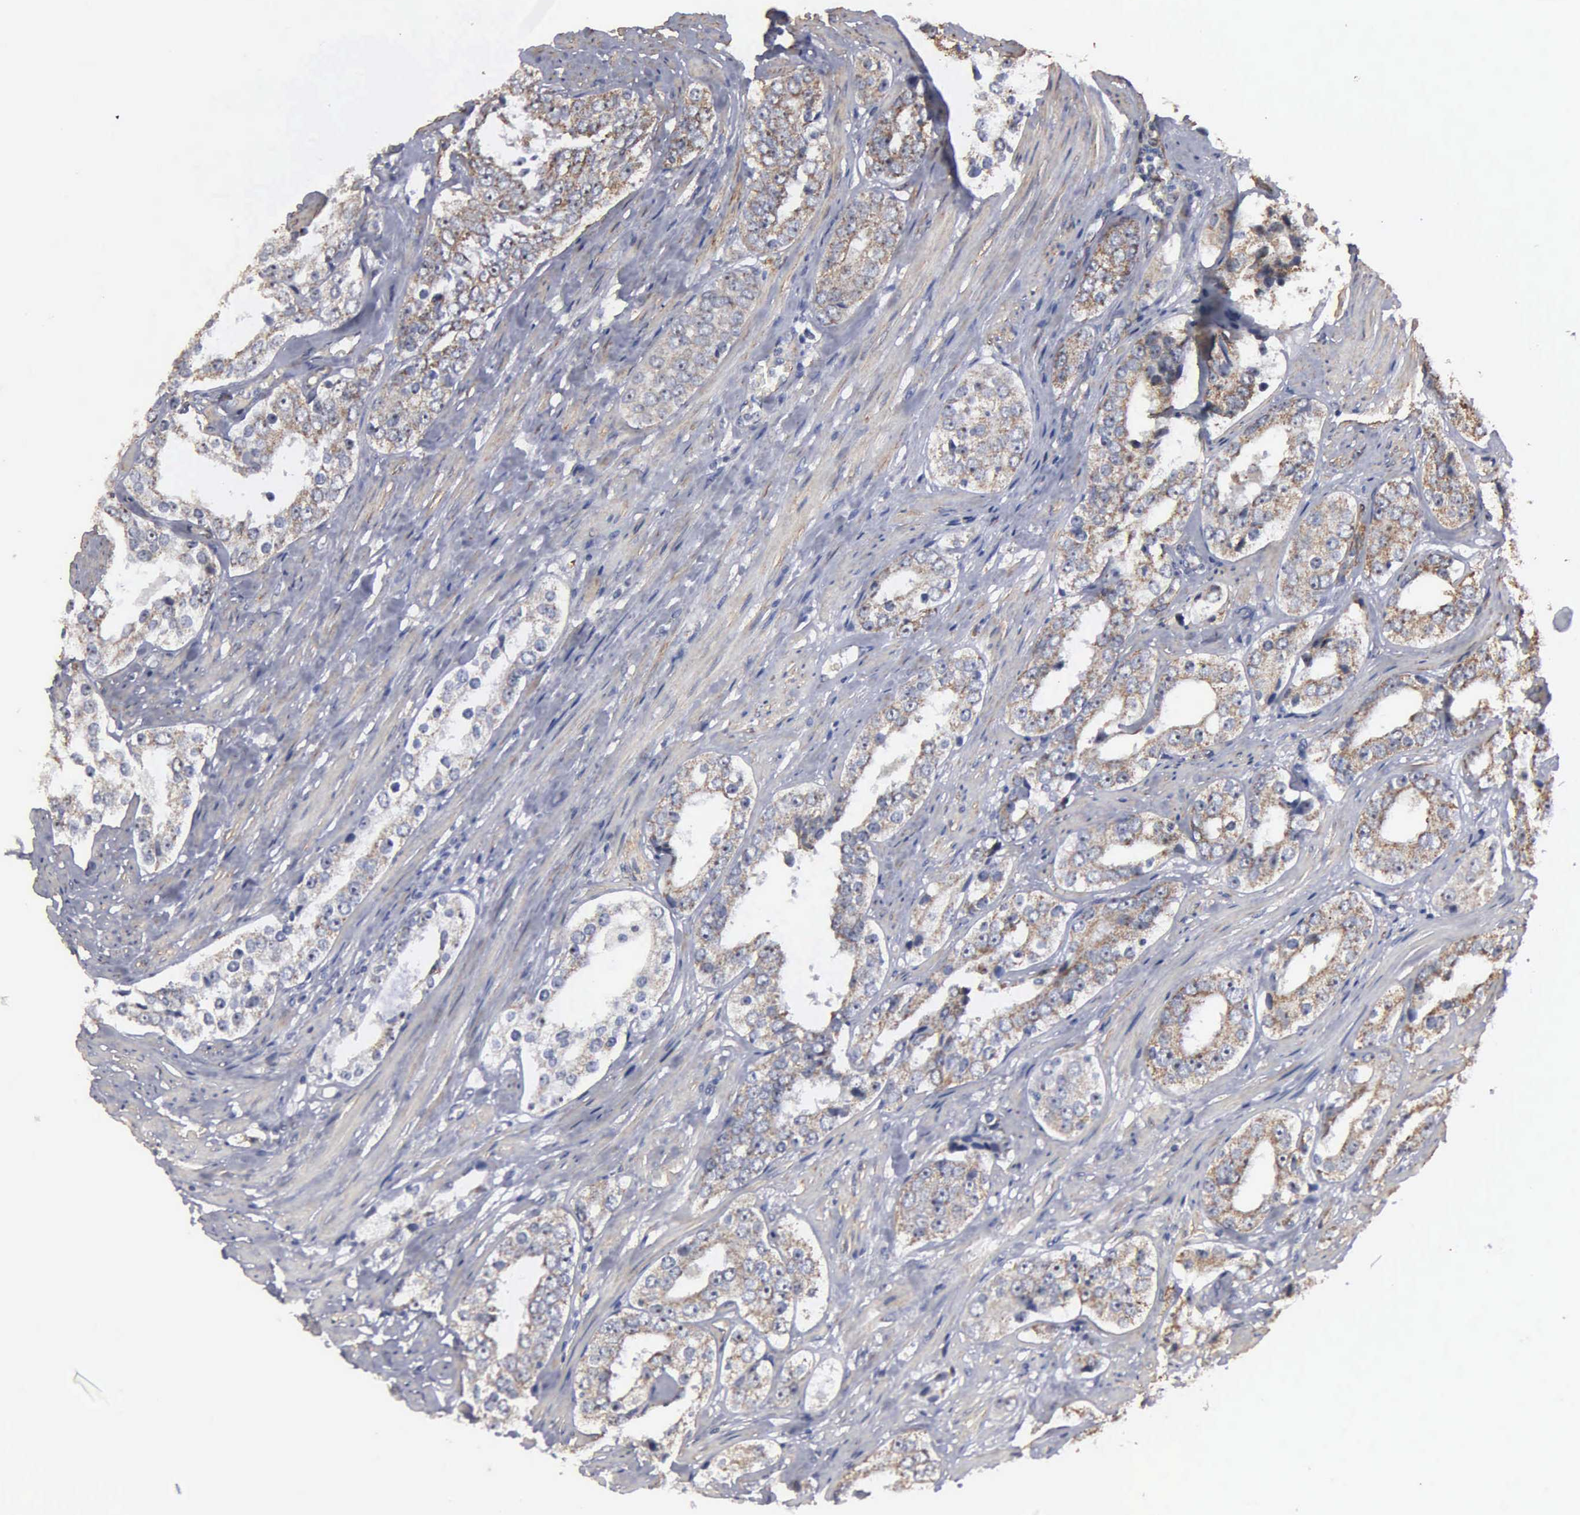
{"staining": {"intensity": "weak", "quantity": "25%-75%", "location": "cytoplasmic/membranous"}, "tissue": "prostate cancer", "cell_type": "Tumor cells", "image_type": "cancer", "snomed": [{"axis": "morphology", "description": "Adenocarcinoma, Medium grade"}, {"axis": "topography", "description": "Prostate"}], "caption": "Brown immunohistochemical staining in human medium-grade adenocarcinoma (prostate) reveals weak cytoplasmic/membranous expression in approximately 25%-75% of tumor cells. Using DAB (brown) and hematoxylin (blue) stains, captured at high magnification using brightfield microscopy.", "gene": "NGDN", "patient": {"sex": "male", "age": 73}}